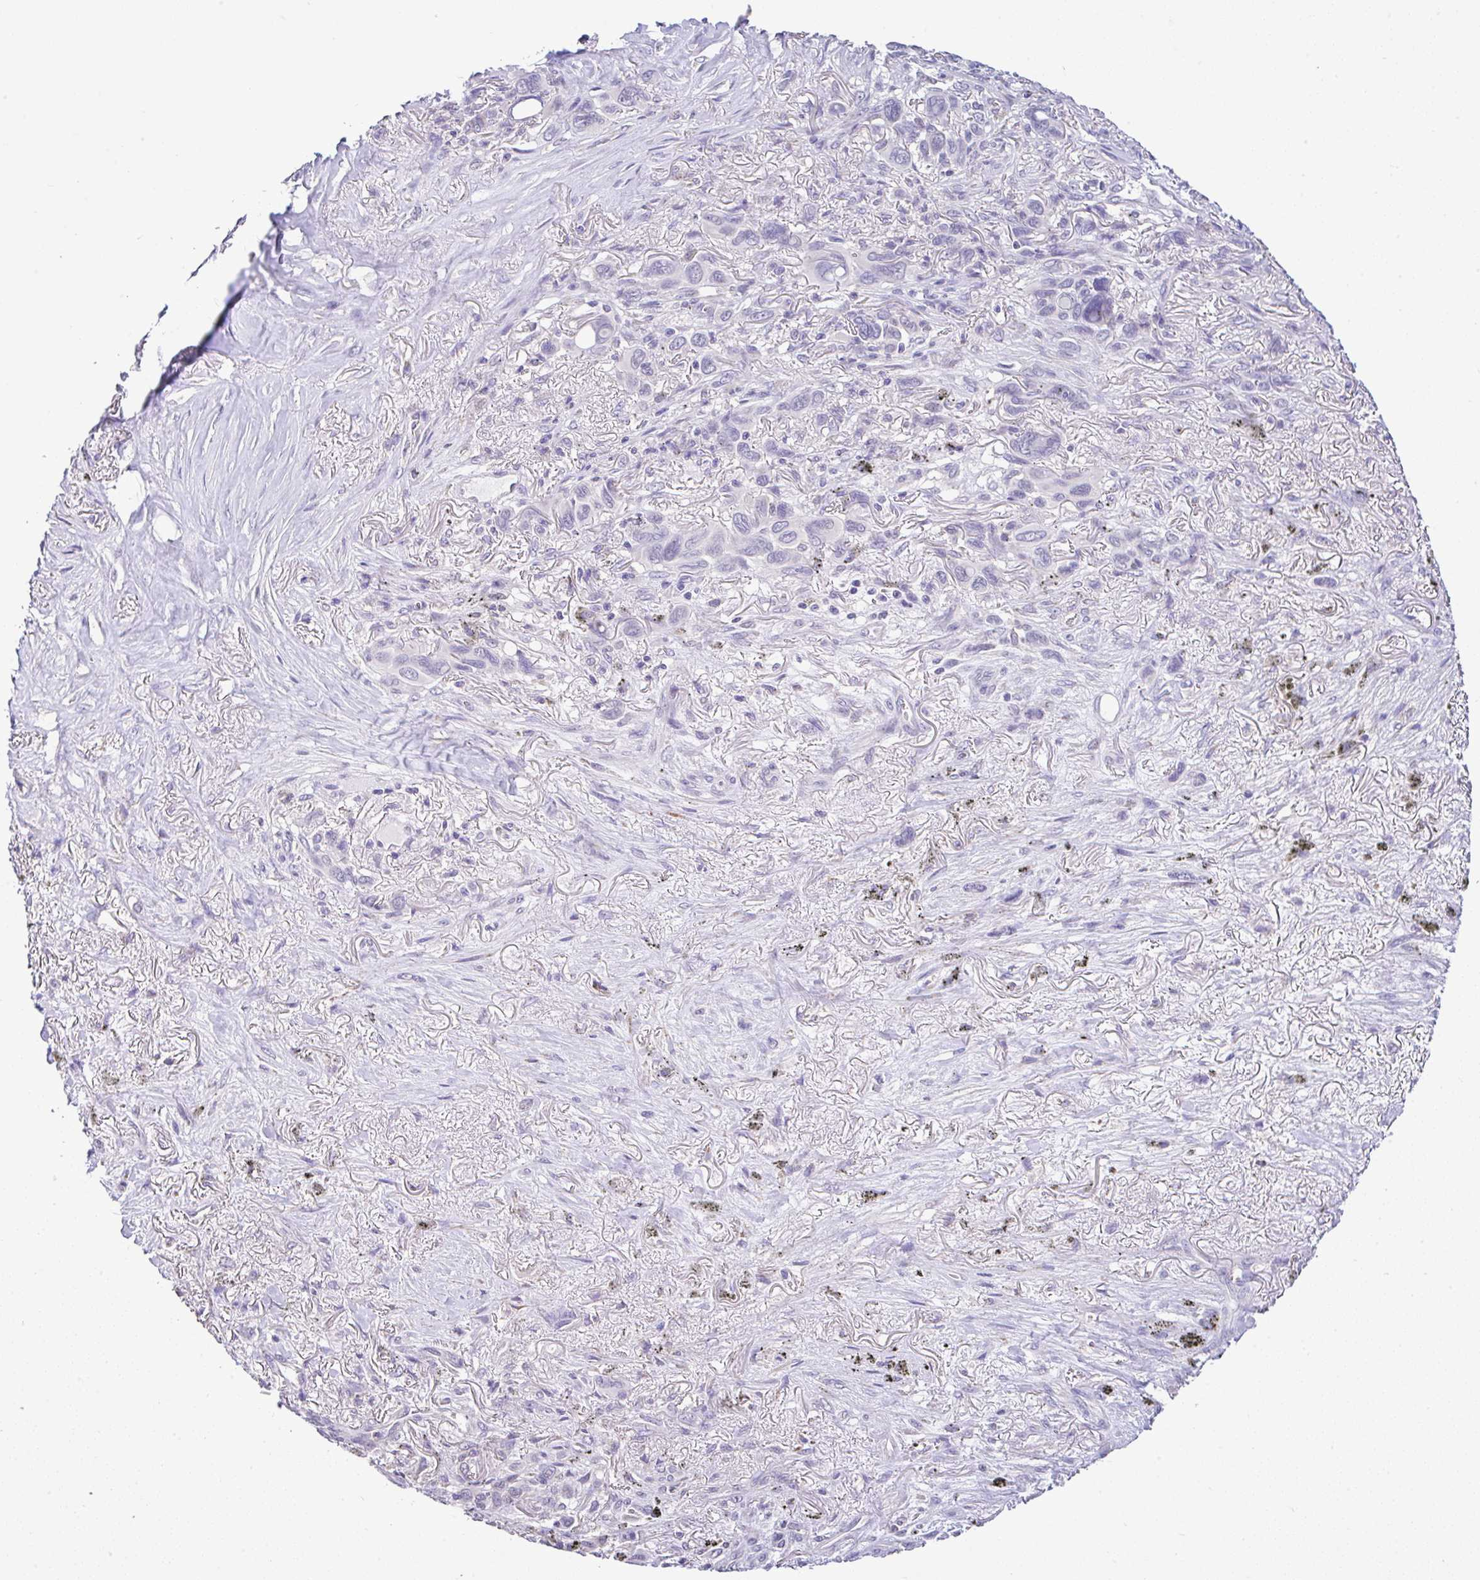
{"staining": {"intensity": "negative", "quantity": "none", "location": "none"}, "tissue": "melanoma", "cell_type": "Tumor cells", "image_type": "cancer", "snomed": [{"axis": "morphology", "description": "Malignant melanoma, Metastatic site"}, {"axis": "topography", "description": "Lung"}], "caption": "Tumor cells are negative for protein expression in human melanoma. (Brightfield microscopy of DAB (3,3'-diaminobenzidine) immunohistochemistry at high magnification).", "gene": "CTU1", "patient": {"sex": "male", "age": 48}}